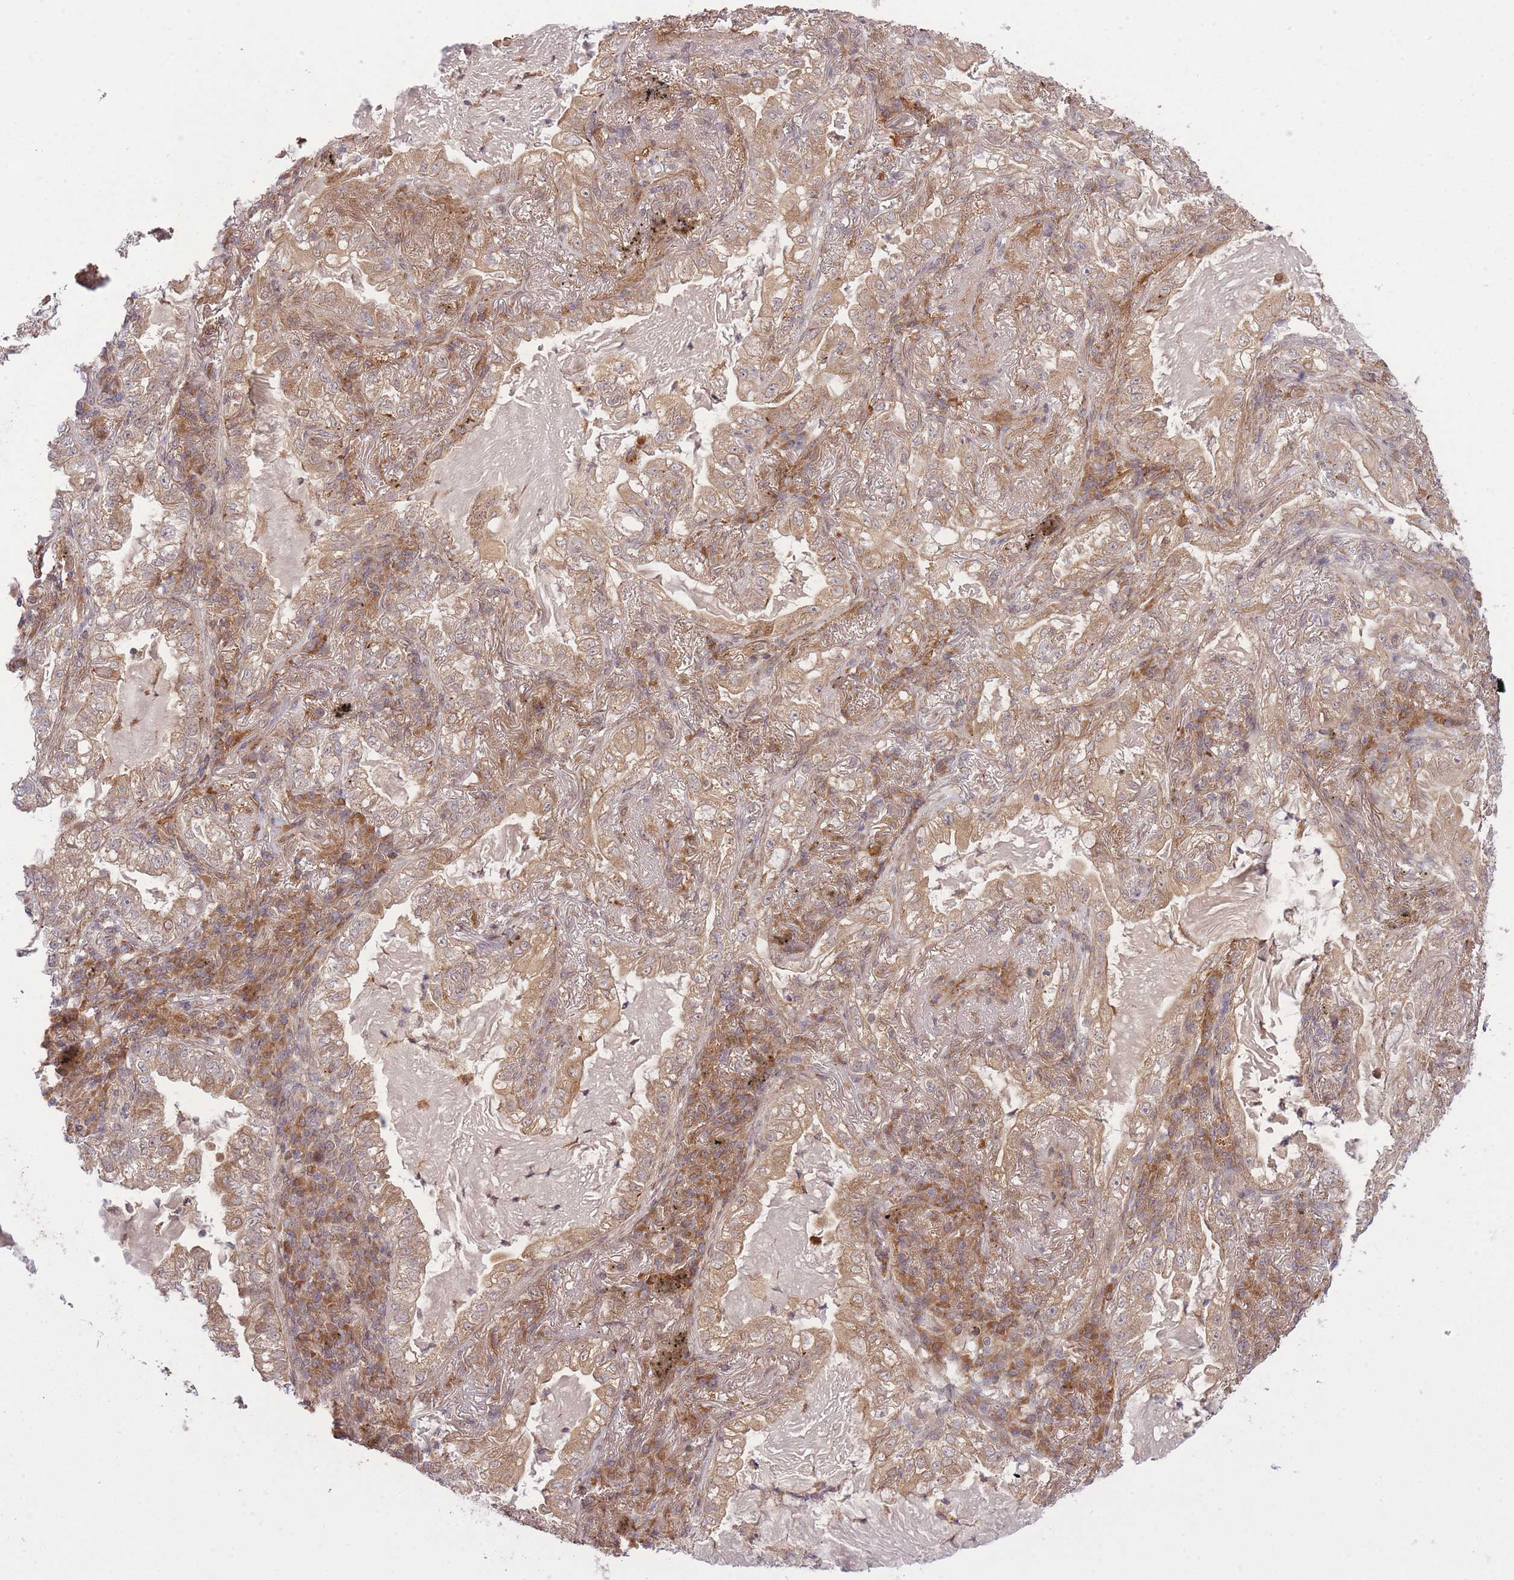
{"staining": {"intensity": "moderate", "quantity": ">75%", "location": "cytoplasmic/membranous"}, "tissue": "lung cancer", "cell_type": "Tumor cells", "image_type": "cancer", "snomed": [{"axis": "morphology", "description": "Adenocarcinoma, NOS"}, {"axis": "topography", "description": "Lung"}], "caption": "Lung adenocarcinoma stained for a protein demonstrates moderate cytoplasmic/membranous positivity in tumor cells.", "gene": "ZNF391", "patient": {"sex": "female", "age": 73}}